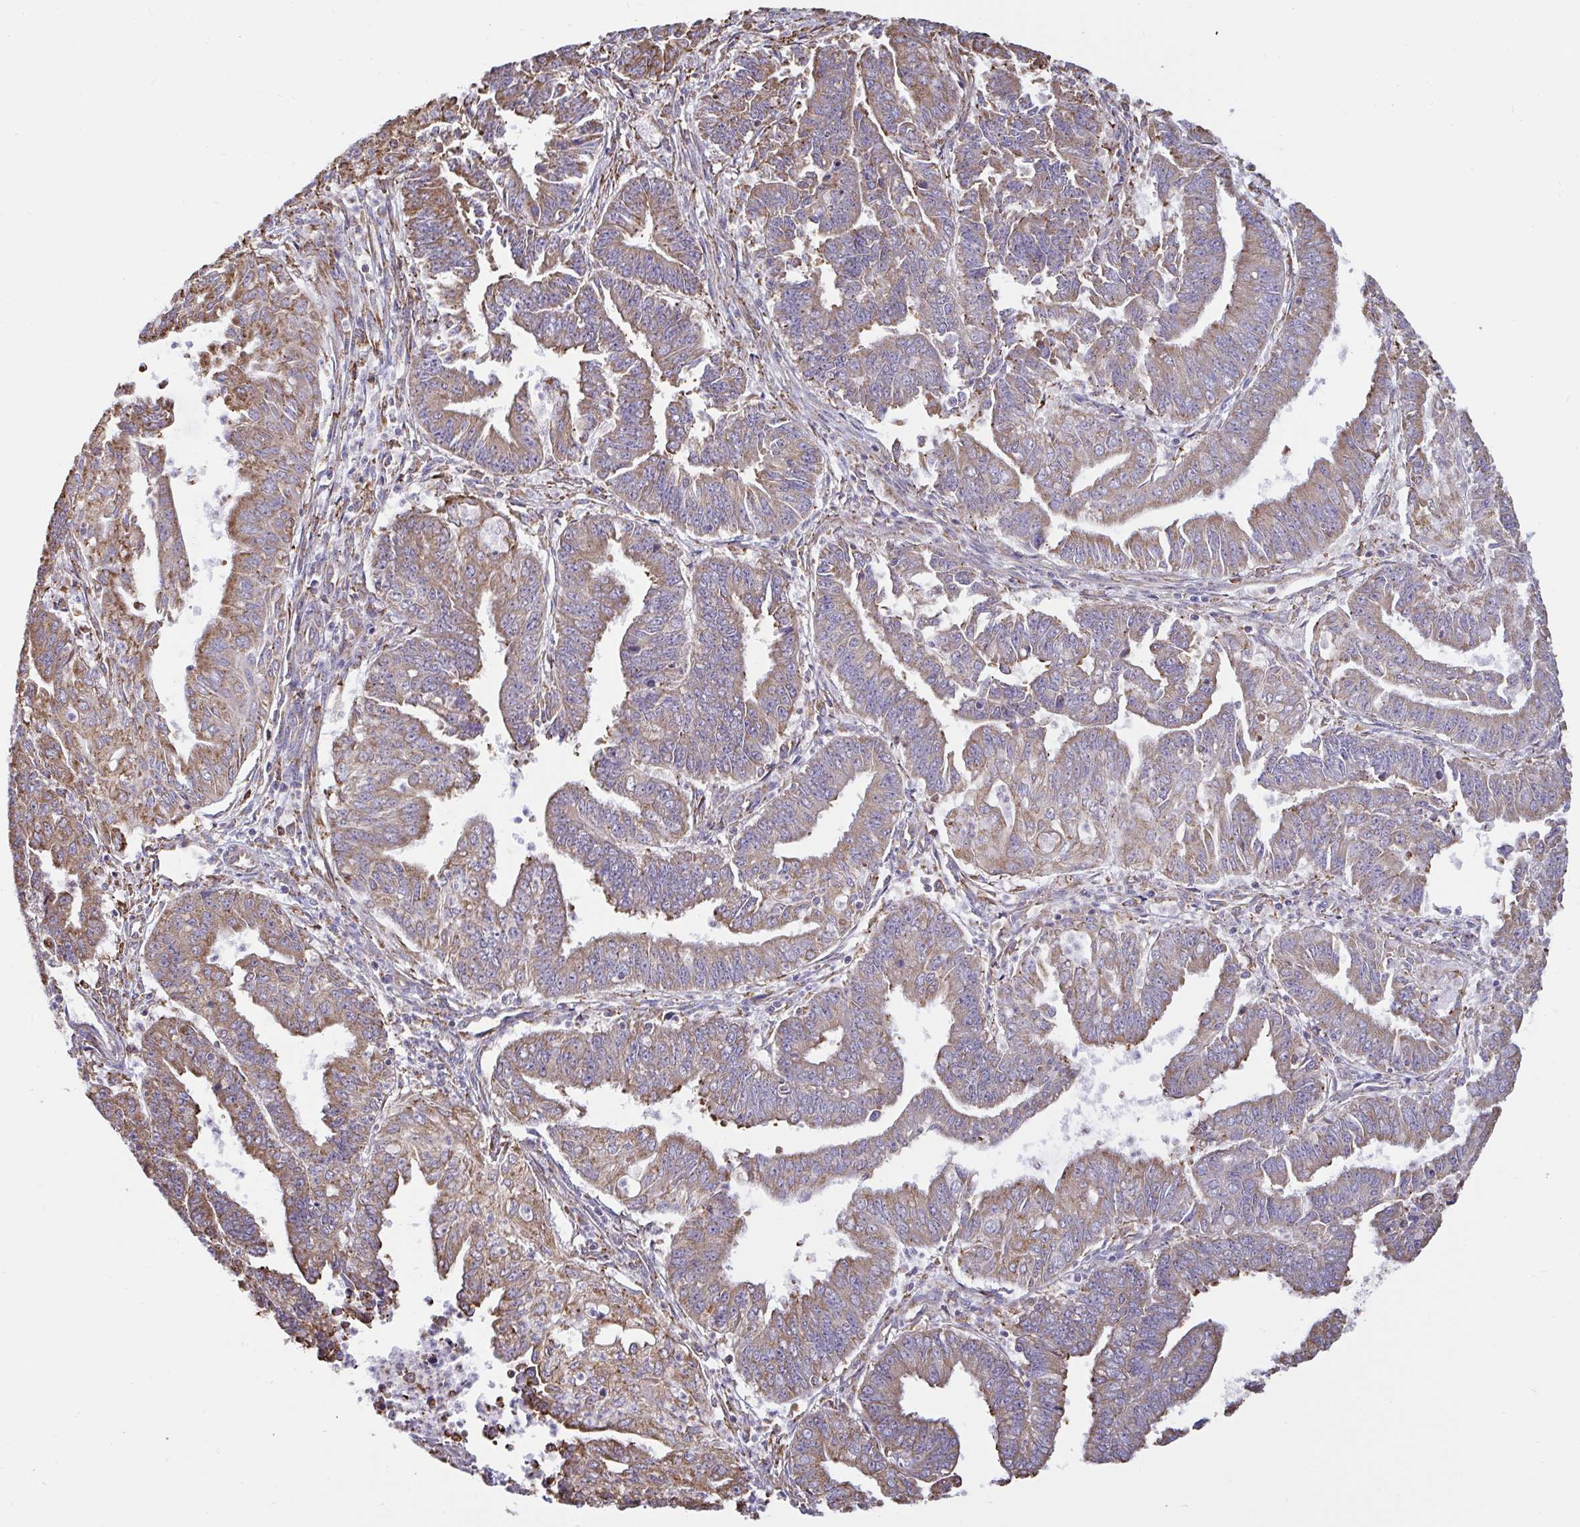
{"staining": {"intensity": "weak", "quantity": "25%-75%", "location": "cytoplasmic/membranous"}, "tissue": "endometrial cancer", "cell_type": "Tumor cells", "image_type": "cancer", "snomed": [{"axis": "morphology", "description": "Adenocarcinoma, NOS"}, {"axis": "topography", "description": "Endometrium"}], "caption": "Immunohistochemistry image of neoplastic tissue: endometrial cancer stained using IHC exhibits low levels of weak protein expression localized specifically in the cytoplasmic/membranous of tumor cells, appearing as a cytoplasmic/membranous brown color.", "gene": "MYMK", "patient": {"sex": "female", "age": 73}}